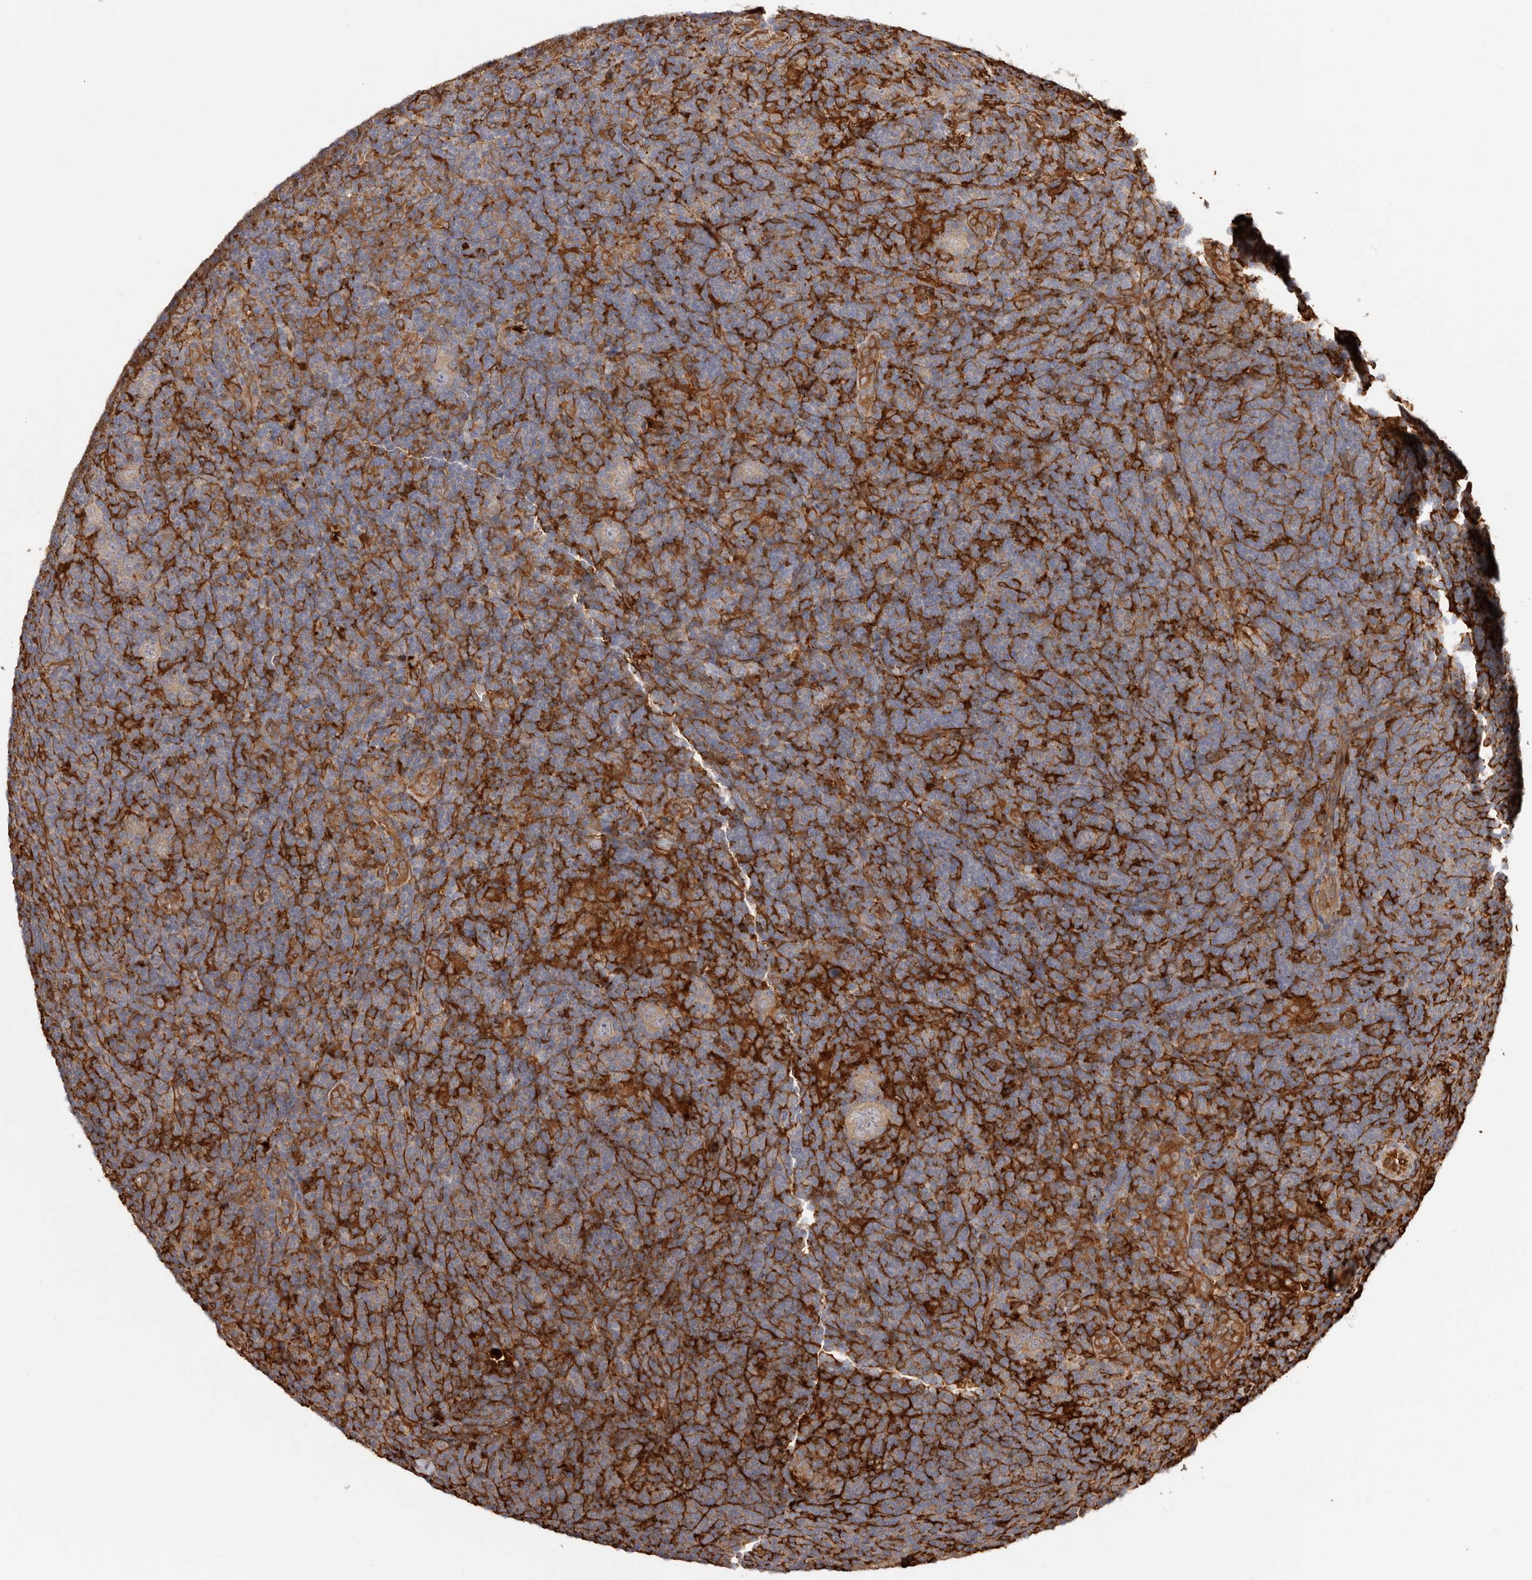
{"staining": {"intensity": "weak", "quantity": "25%-75%", "location": "cytoplasmic/membranous"}, "tissue": "lymphoma", "cell_type": "Tumor cells", "image_type": "cancer", "snomed": [{"axis": "morphology", "description": "Hodgkin's disease, NOS"}, {"axis": "topography", "description": "Lymph node"}], "caption": "Immunohistochemistry photomicrograph of human lymphoma stained for a protein (brown), which reveals low levels of weak cytoplasmic/membranous staining in approximately 25%-75% of tumor cells.", "gene": "LAP3", "patient": {"sex": "female", "age": 57}}